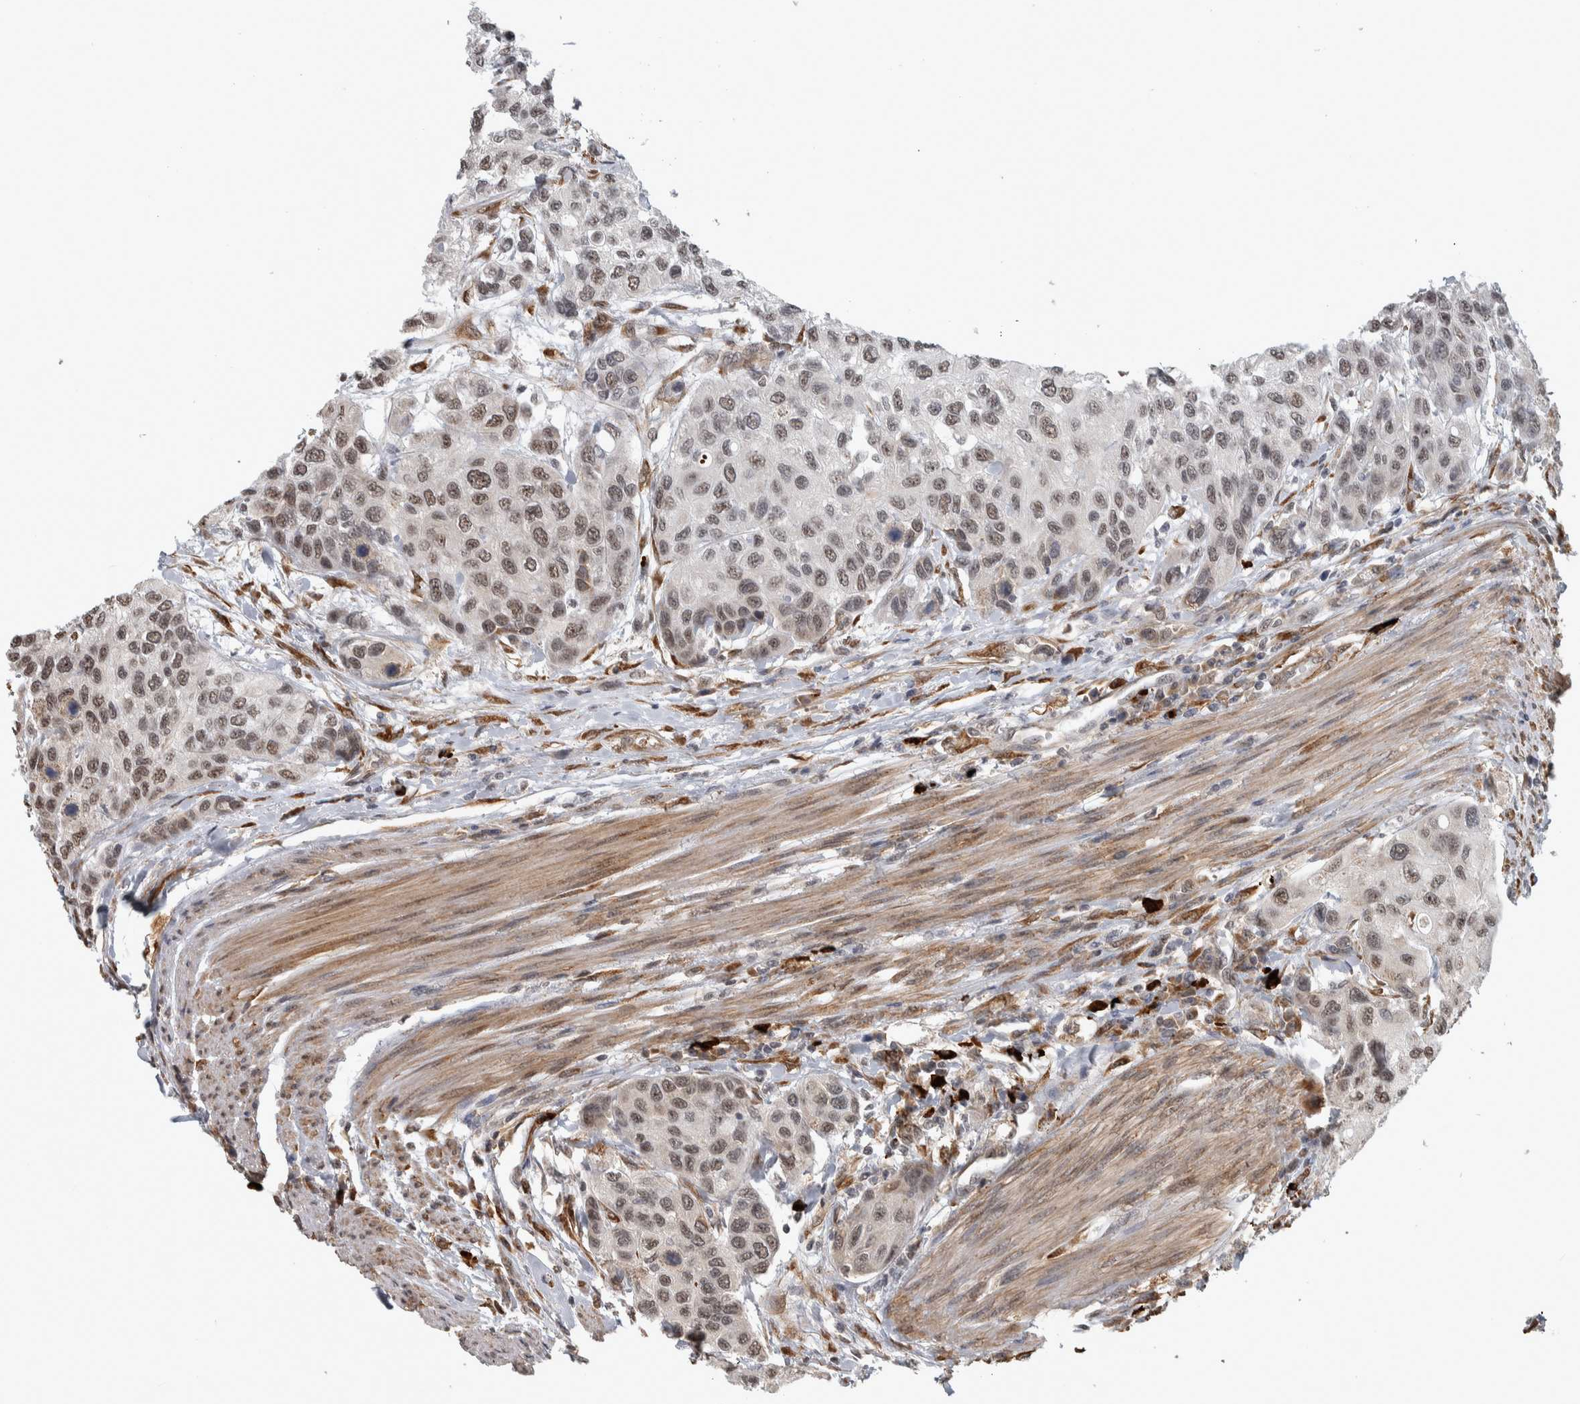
{"staining": {"intensity": "weak", "quantity": ">75%", "location": "nuclear"}, "tissue": "urothelial cancer", "cell_type": "Tumor cells", "image_type": "cancer", "snomed": [{"axis": "morphology", "description": "Urothelial carcinoma, High grade"}, {"axis": "topography", "description": "Urinary bladder"}], "caption": "High-grade urothelial carcinoma stained with DAB immunohistochemistry (IHC) shows low levels of weak nuclear positivity in approximately >75% of tumor cells. (IHC, brightfield microscopy, high magnification).", "gene": "DDX42", "patient": {"sex": "female", "age": 56}}